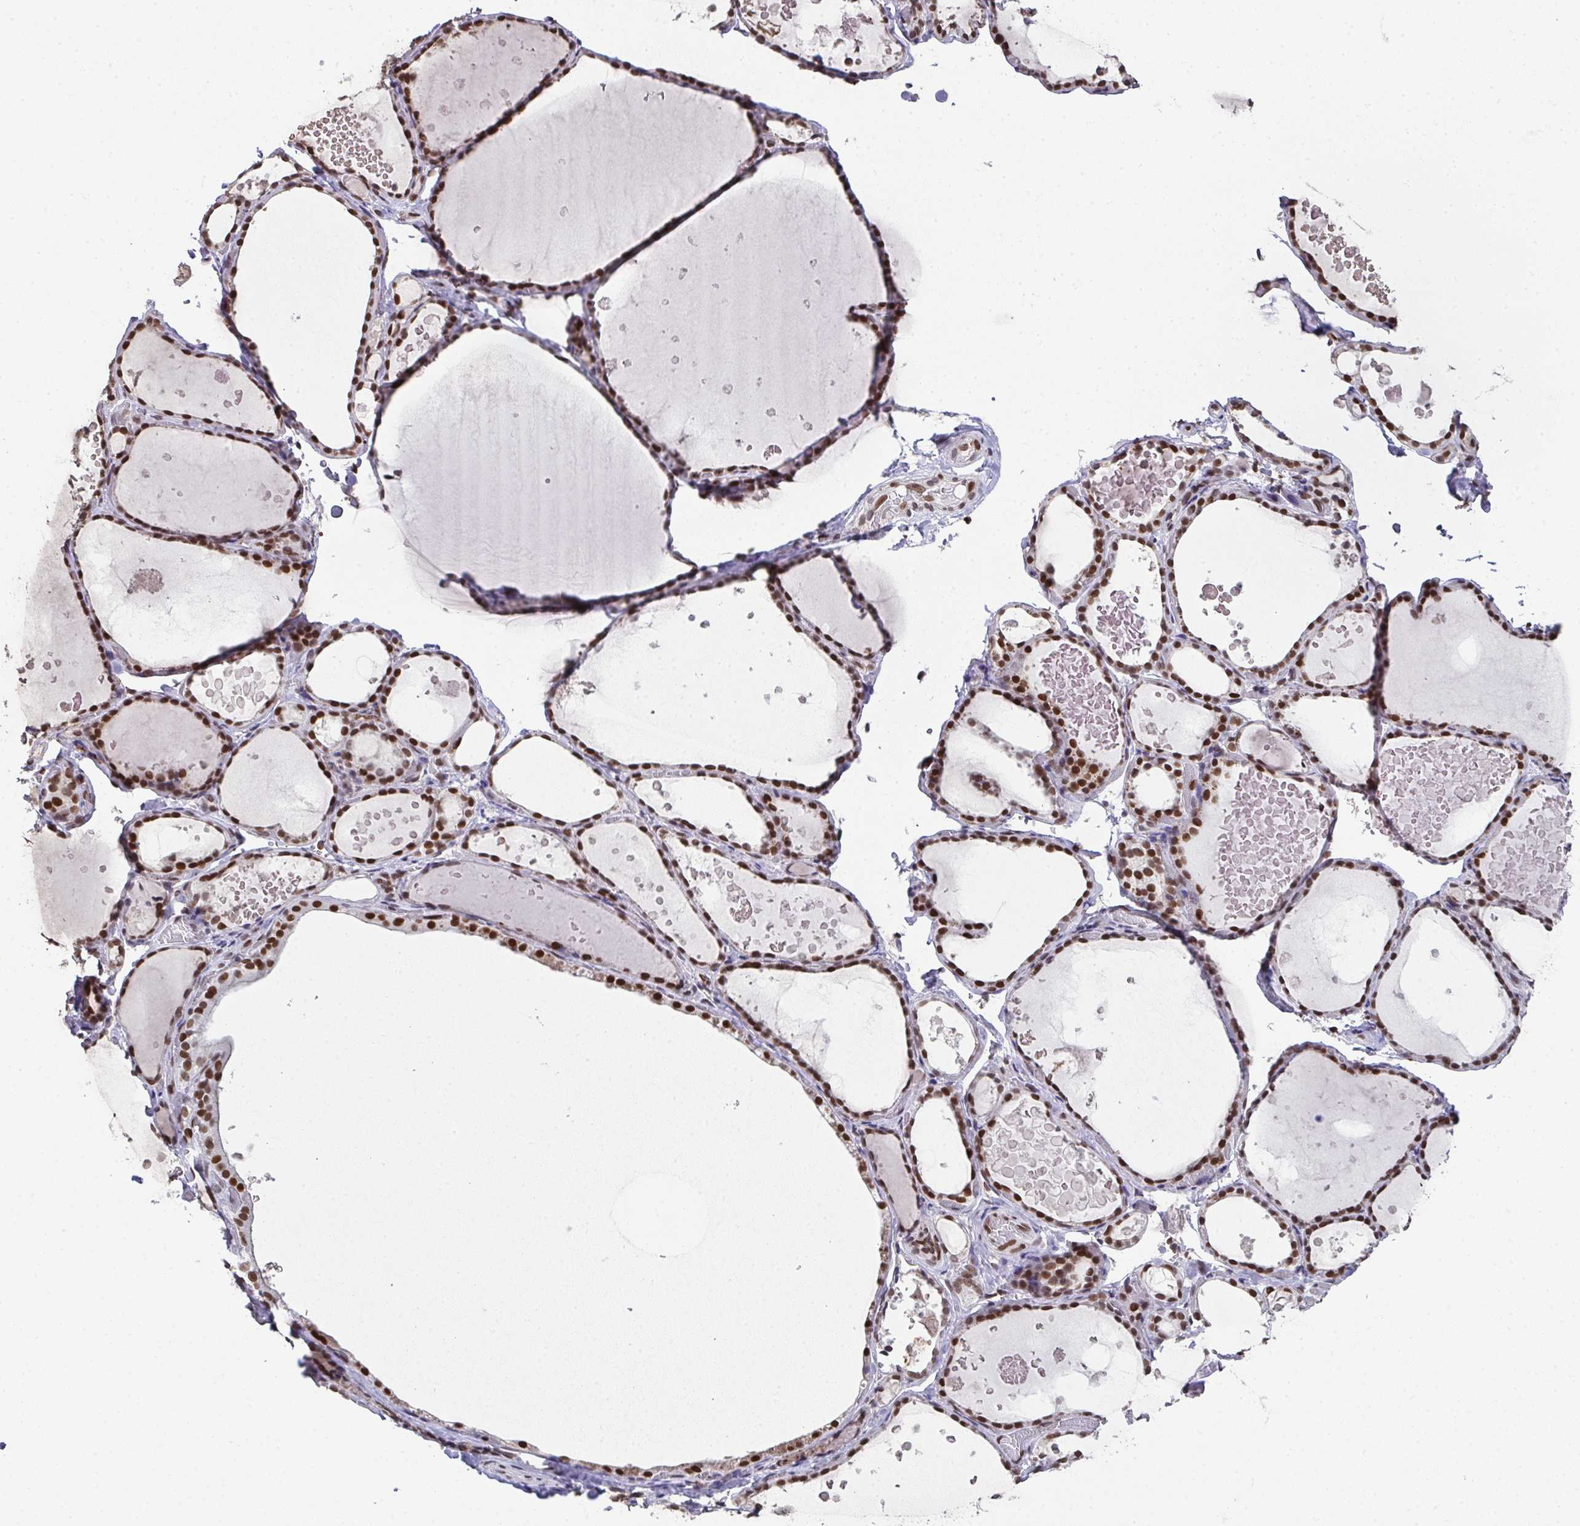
{"staining": {"intensity": "strong", "quantity": ">75%", "location": "nuclear"}, "tissue": "thyroid gland", "cell_type": "Glandular cells", "image_type": "normal", "snomed": [{"axis": "morphology", "description": "Normal tissue, NOS"}, {"axis": "topography", "description": "Thyroid gland"}], "caption": "Glandular cells reveal strong nuclear expression in about >75% of cells in unremarkable thyroid gland.", "gene": "RB1", "patient": {"sex": "female", "age": 56}}